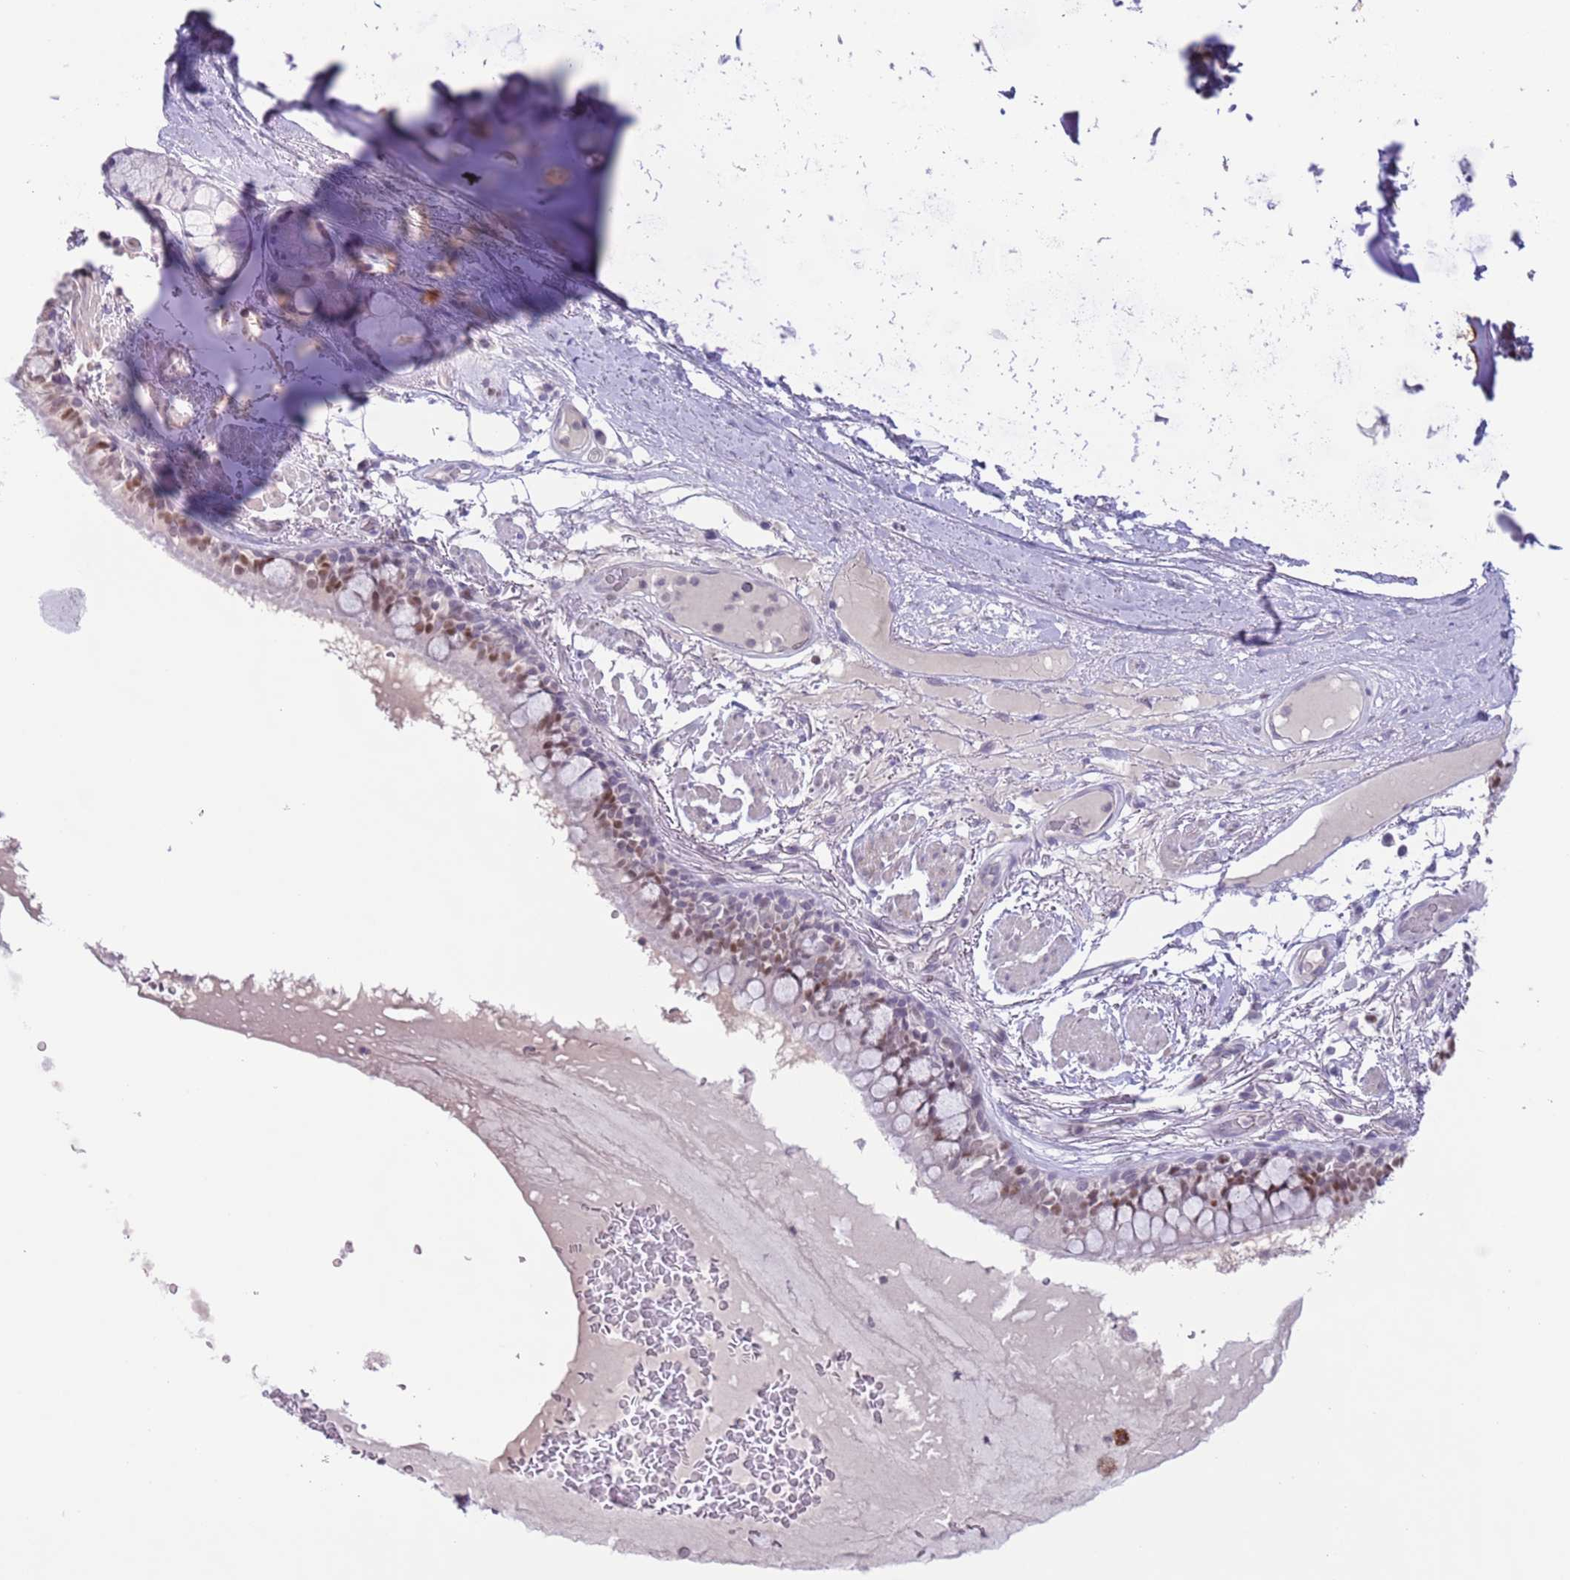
{"staining": {"intensity": "moderate", "quantity": "25%-75%", "location": "nuclear"}, "tissue": "bronchus", "cell_type": "Respiratory epithelial cells", "image_type": "normal", "snomed": [{"axis": "morphology", "description": "Normal tissue, NOS"}, {"axis": "topography", "description": "Bronchus"}], "caption": "An immunohistochemistry (IHC) image of normal tissue is shown. Protein staining in brown shows moderate nuclear positivity in bronchus within respiratory epithelial cells.", "gene": "MFSD10", "patient": {"sex": "male", "age": 70}}